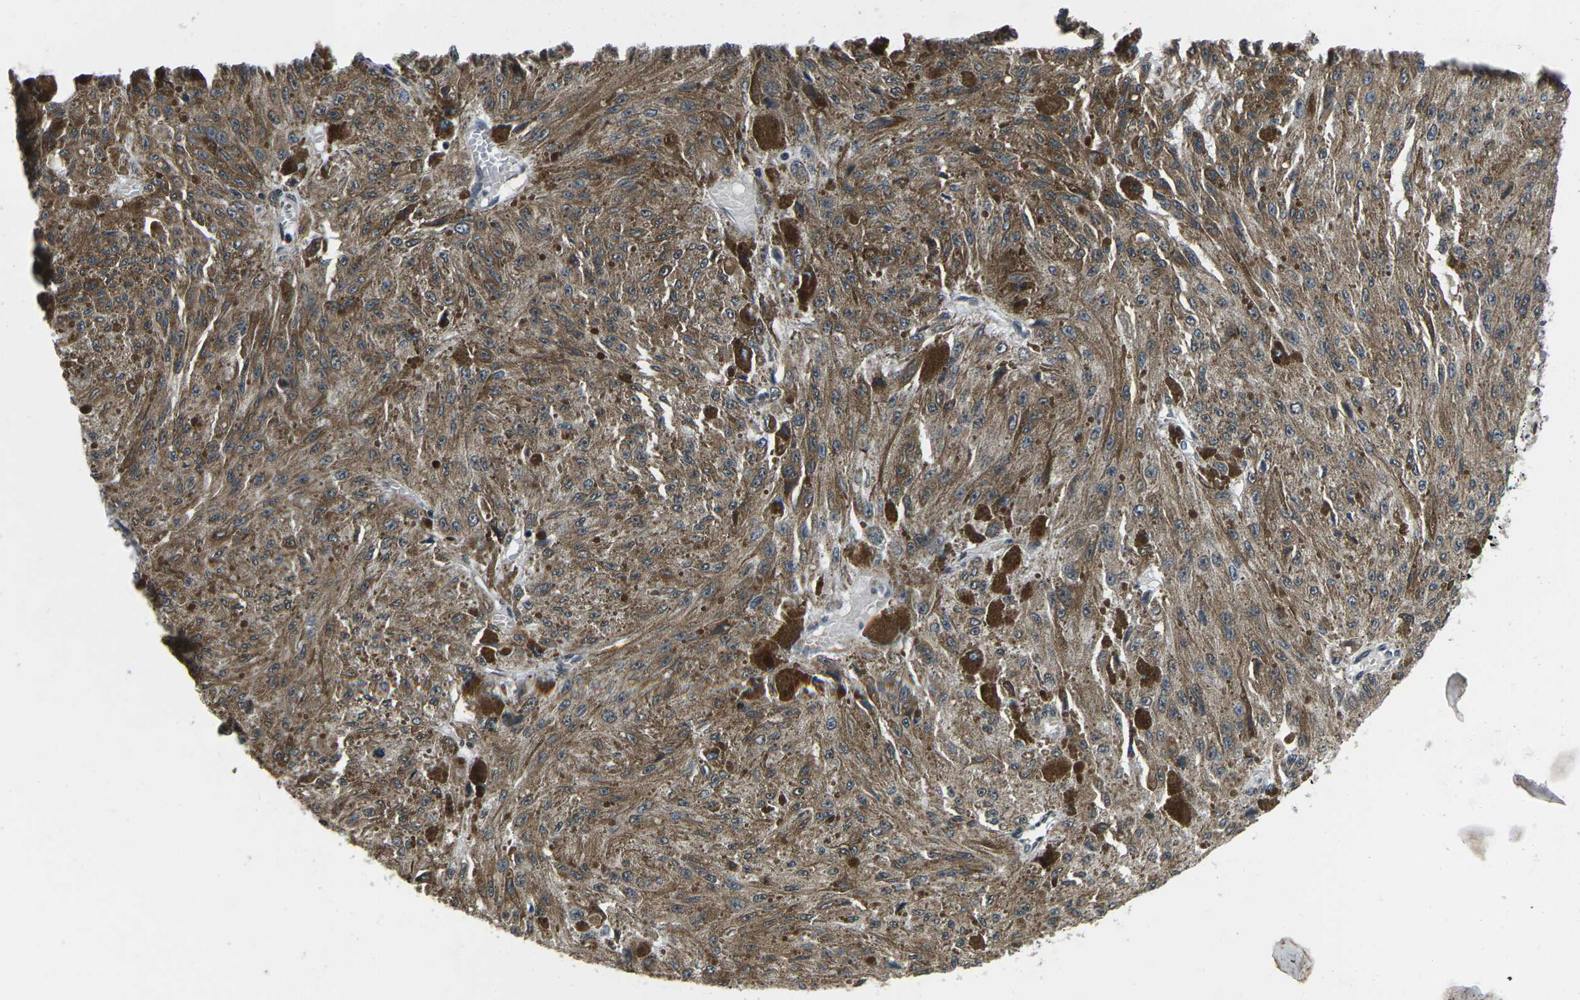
{"staining": {"intensity": "moderate", "quantity": ">75%", "location": "cytoplasmic/membranous"}, "tissue": "melanoma", "cell_type": "Tumor cells", "image_type": "cancer", "snomed": [{"axis": "morphology", "description": "Malignant melanoma, NOS"}, {"axis": "topography", "description": "Other"}], "caption": "Immunohistochemical staining of malignant melanoma exhibits moderate cytoplasmic/membranous protein positivity in approximately >75% of tumor cells. The staining was performed using DAB (3,3'-diaminobenzidine), with brown indicating positive protein expression. Nuclei are stained blue with hematoxylin.", "gene": "CCNE1", "patient": {"sex": "male", "age": 79}}